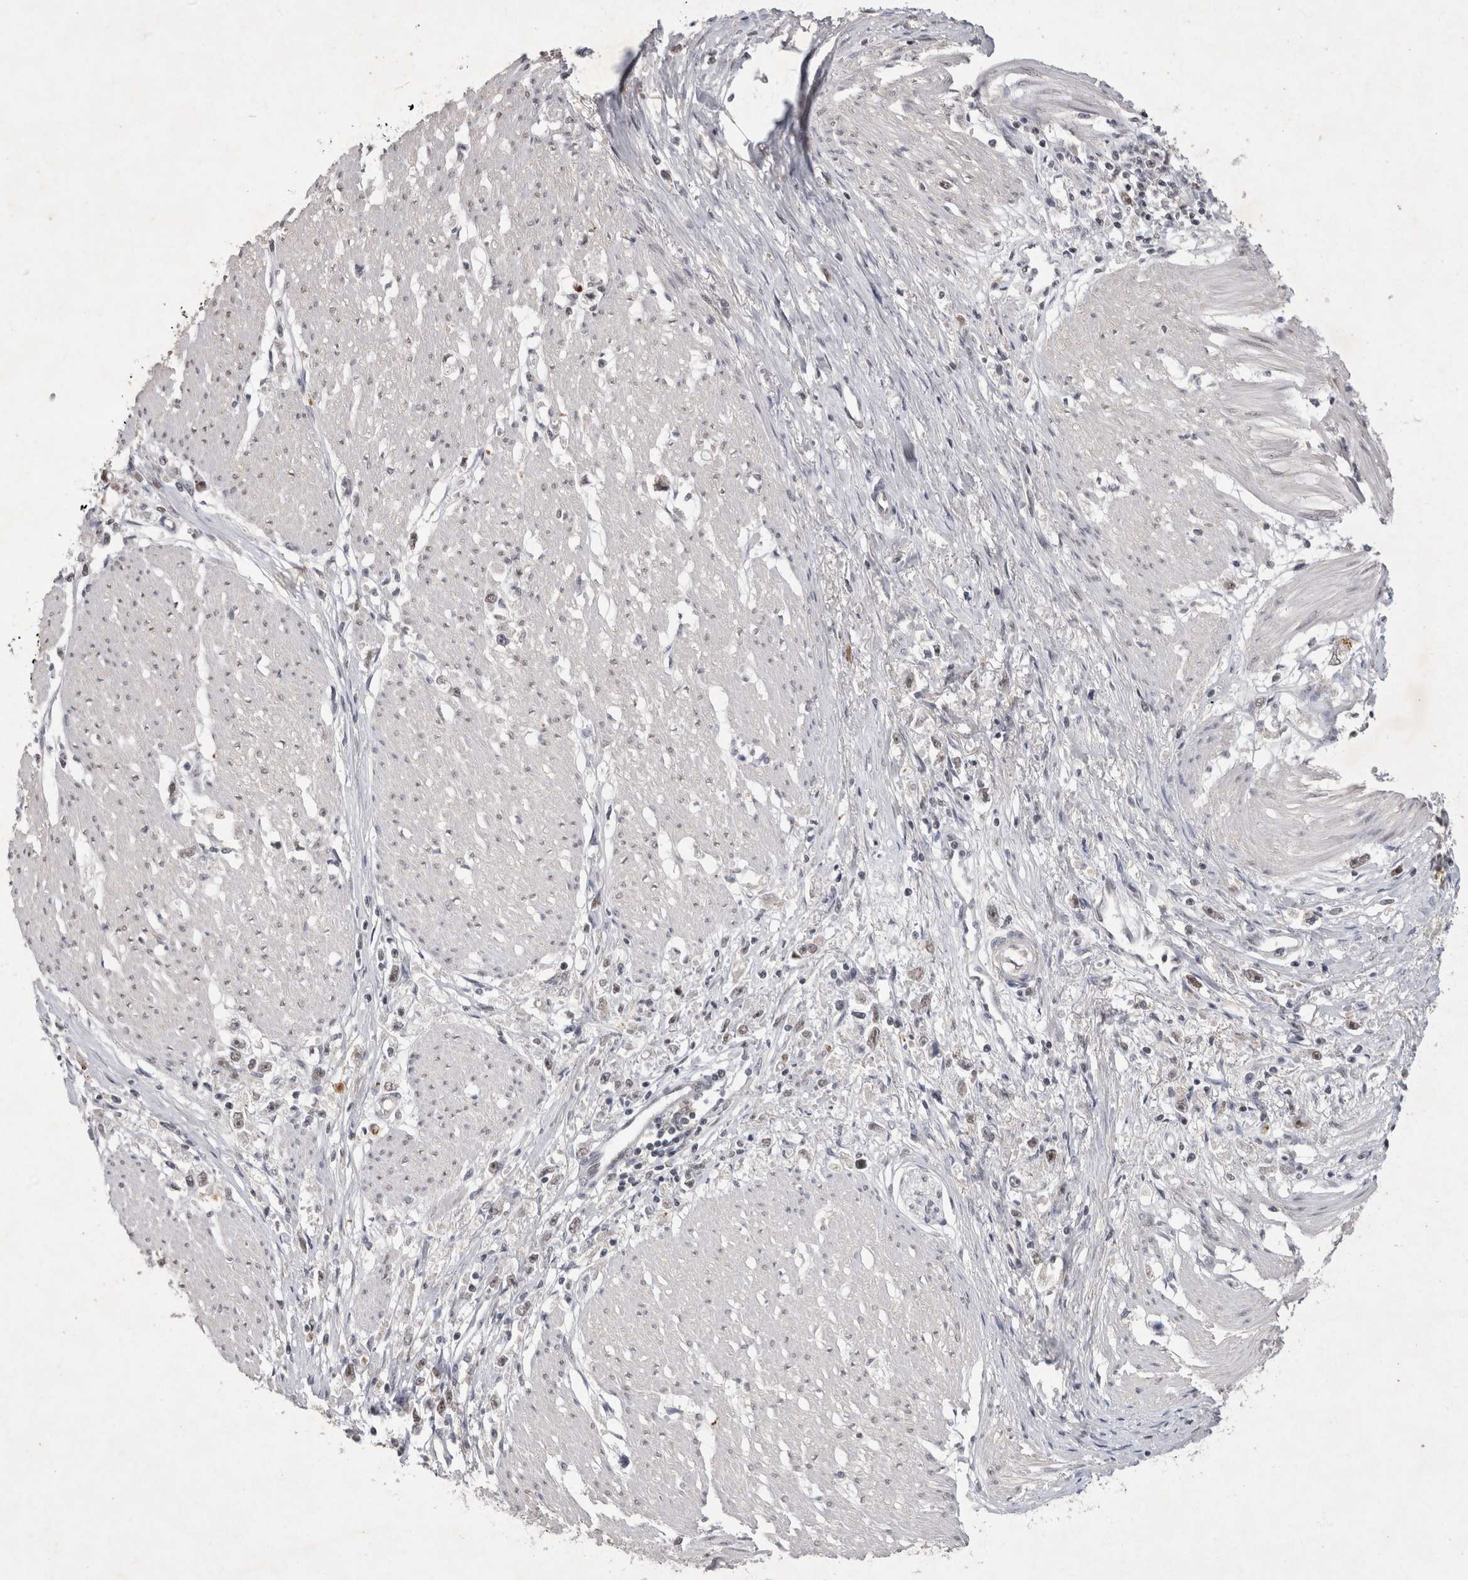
{"staining": {"intensity": "weak", "quantity": ">75%", "location": "nuclear"}, "tissue": "stomach cancer", "cell_type": "Tumor cells", "image_type": "cancer", "snomed": [{"axis": "morphology", "description": "Adenocarcinoma, NOS"}, {"axis": "topography", "description": "Stomach"}], "caption": "Immunohistochemistry (IHC) (DAB (3,3'-diaminobenzidine)) staining of human stomach cancer reveals weak nuclear protein expression in approximately >75% of tumor cells.", "gene": "XRCC5", "patient": {"sex": "female", "age": 59}}